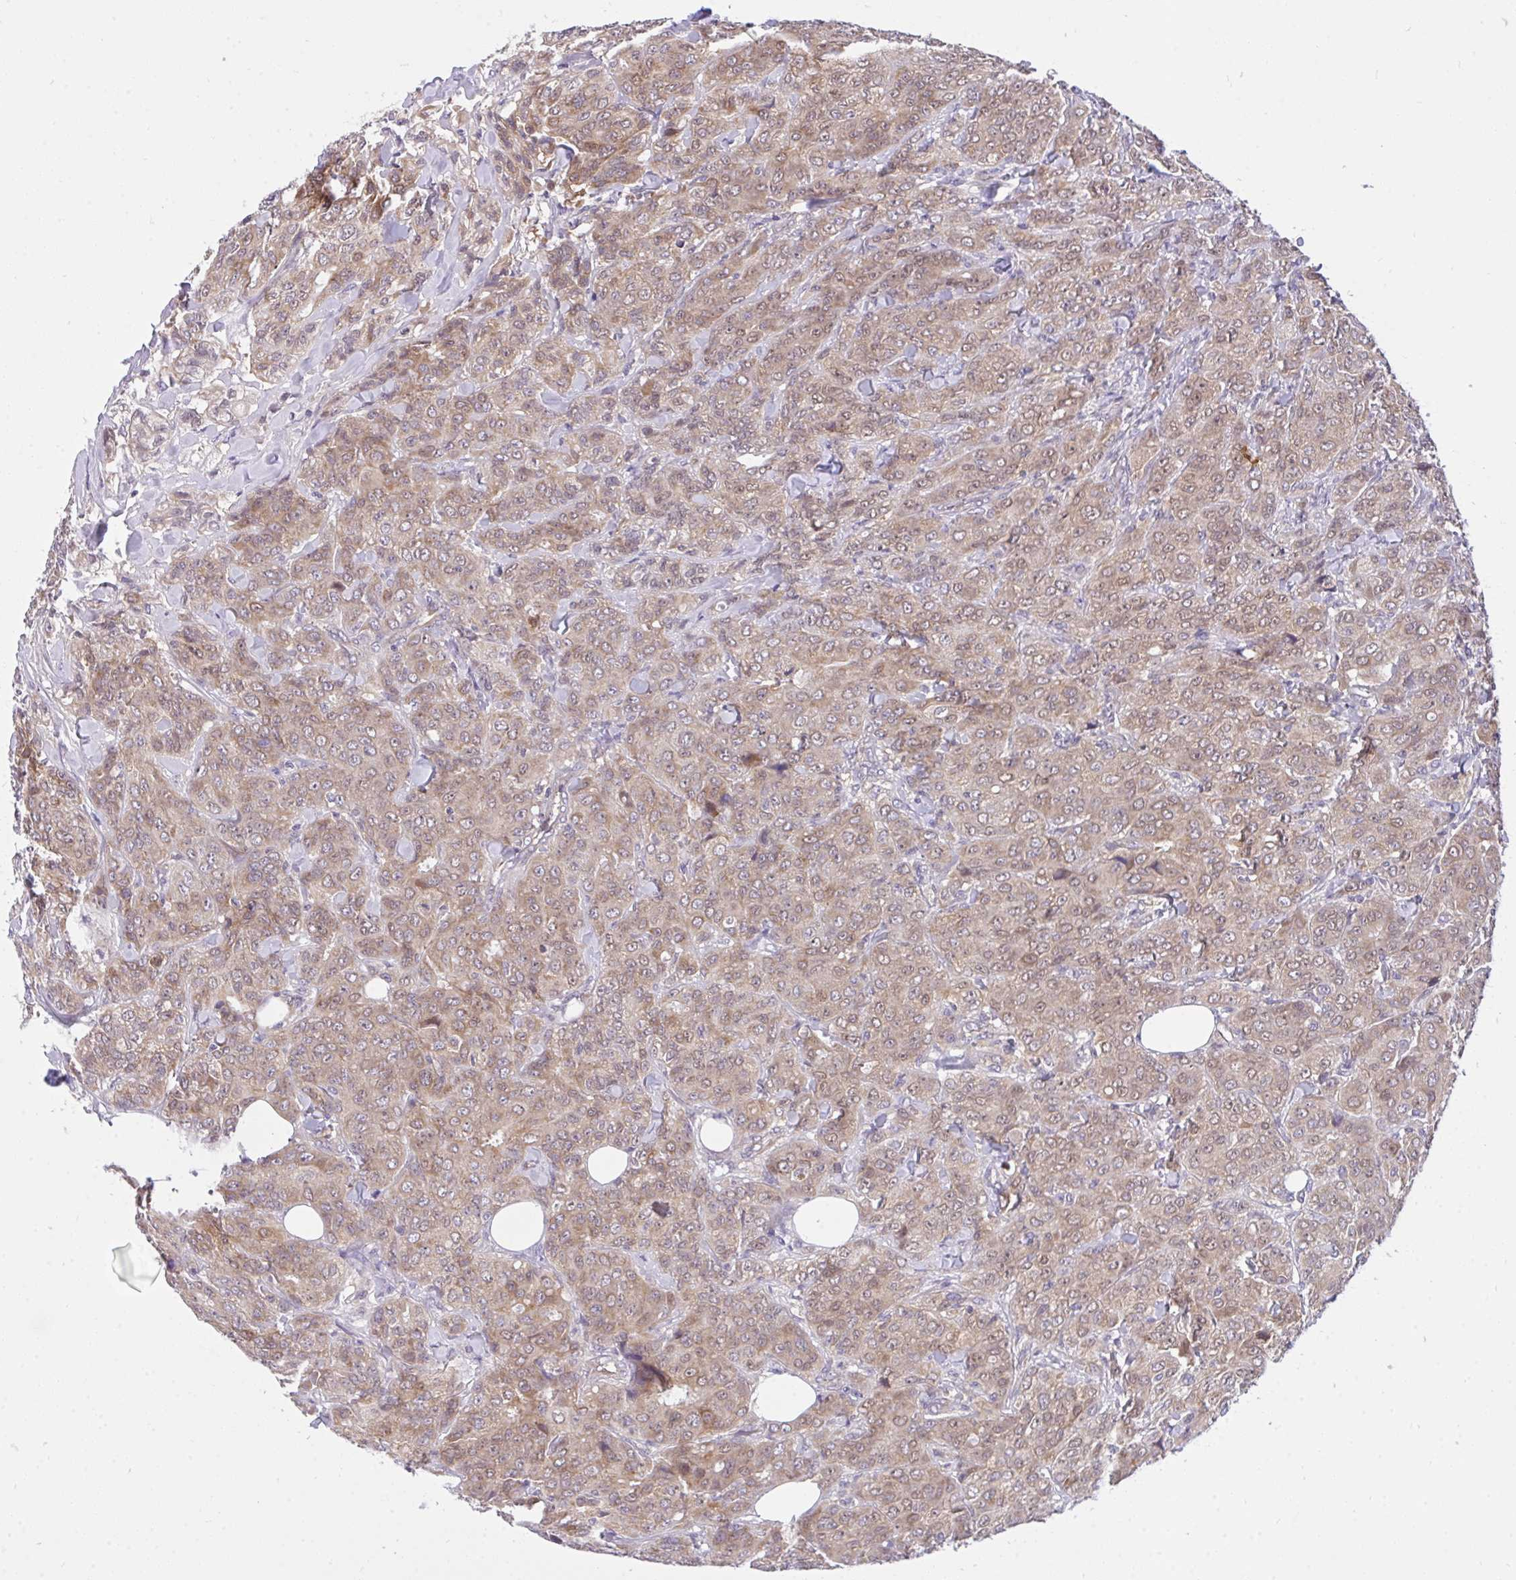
{"staining": {"intensity": "weak", "quantity": ">75%", "location": "cytoplasmic/membranous"}, "tissue": "breast cancer", "cell_type": "Tumor cells", "image_type": "cancer", "snomed": [{"axis": "morphology", "description": "Normal tissue, NOS"}, {"axis": "morphology", "description": "Duct carcinoma"}, {"axis": "topography", "description": "Breast"}], "caption": "High-magnification brightfield microscopy of breast infiltrating ductal carcinoma stained with DAB (brown) and counterstained with hematoxylin (blue). tumor cells exhibit weak cytoplasmic/membranous staining is appreciated in approximately>75% of cells. The staining is performed using DAB (3,3'-diaminobenzidine) brown chromogen to label protein expression. The nuclei are counter-stained blue using hematoxylin.", "gene": "C19orf54", "patient": {"sex": "female", "age": 43}}